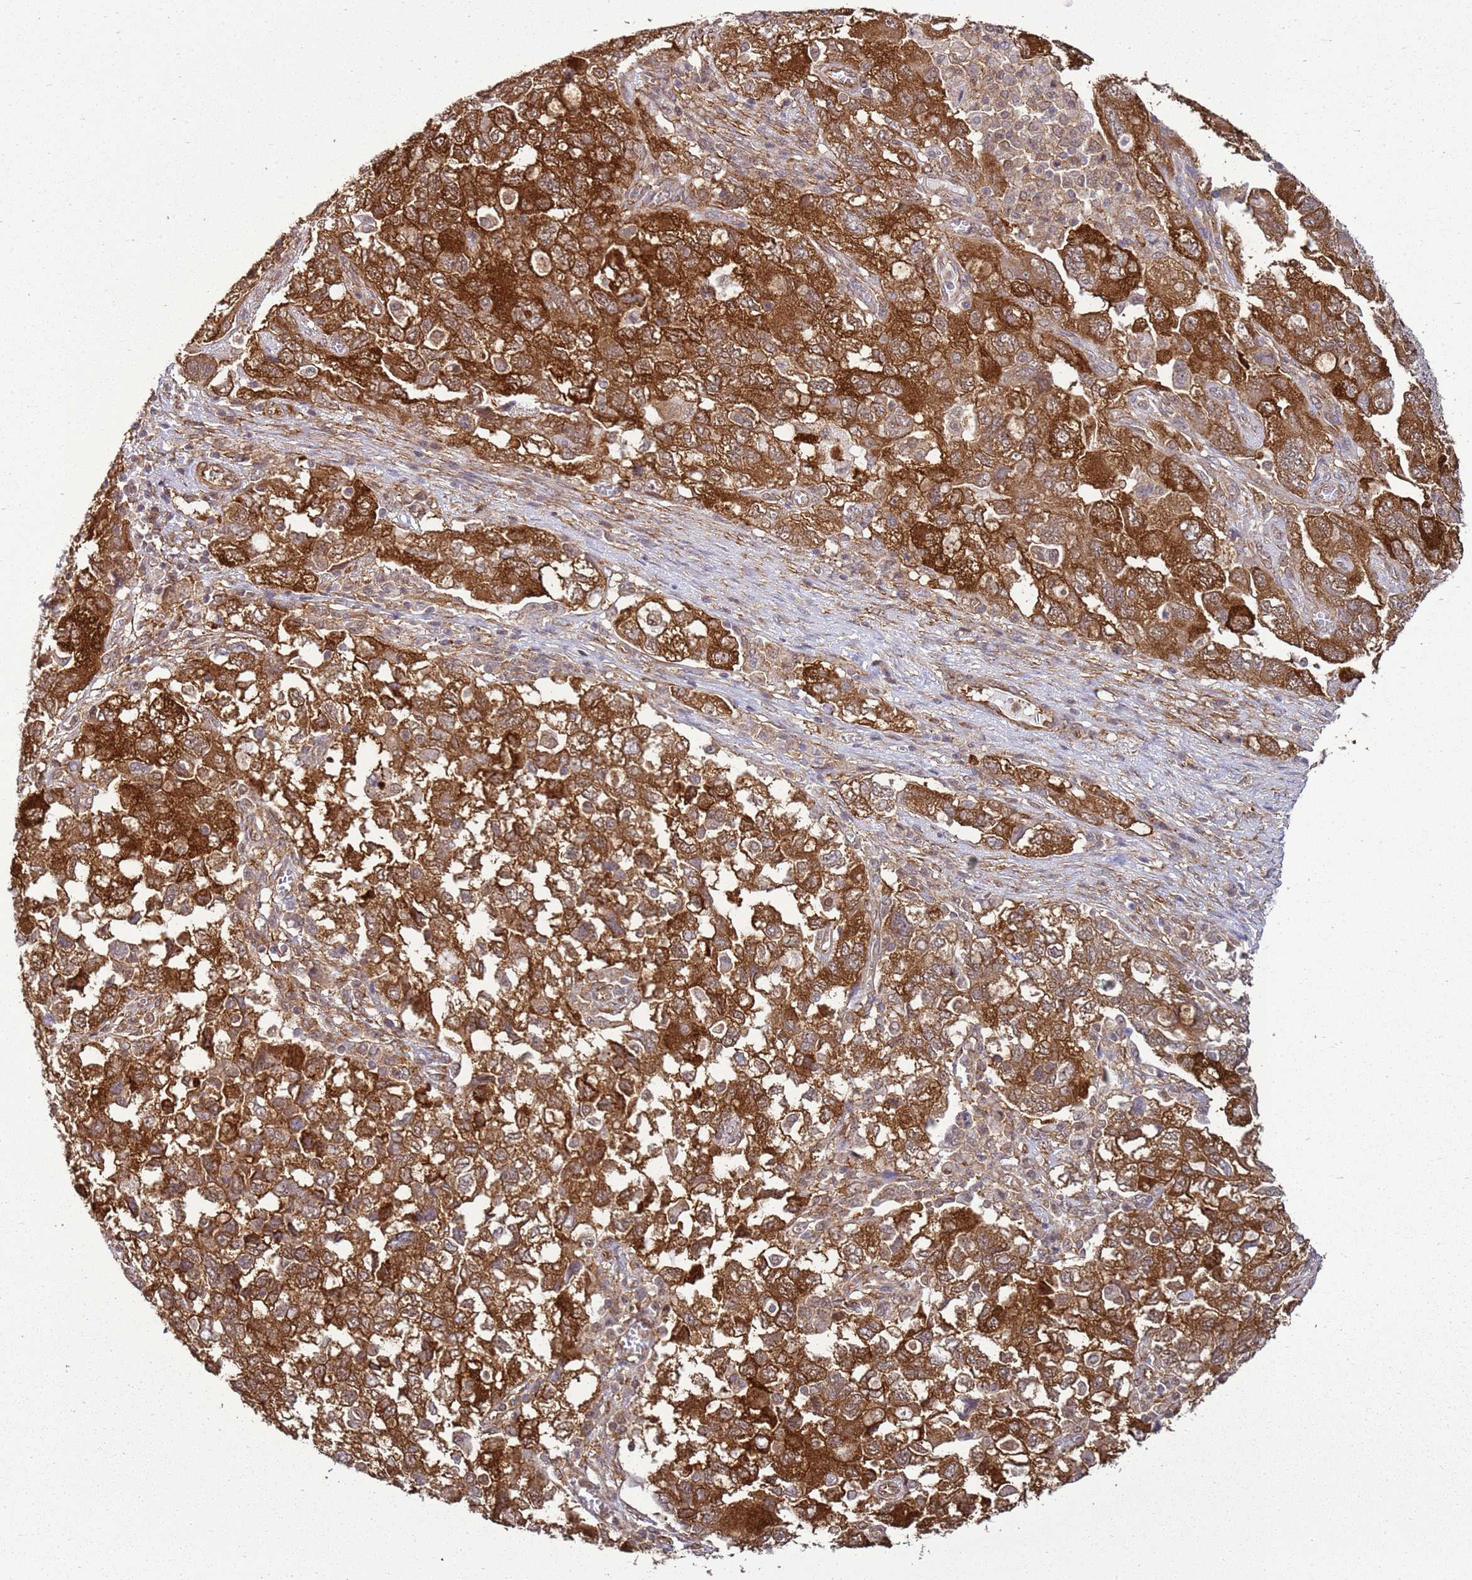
{"staining": {"intensity": "strong", "quantity": ">75%", "location": "cytoplasmic/membranous"}, "tissue": "ovarian cancer", "cell_type": "Tumor cells", "image_type": "cancer", "snomed": [{"axis": "morphology", "description": "Carcinoma, NOS"}, {"axis": "morphology", "description": "Cystadenocarcinoma, serous, NOS"}, {"axis": "topography", "description": "Ovary"}], "caption": "There is high levels of strong cytoplasmic/membranous staining in tumor cells of ovarian carcinoma, as demonstrated by immunohistochemical staining (brown color).", "gene": "GABRE", "patient": {"sex": "female", "age": 69}}